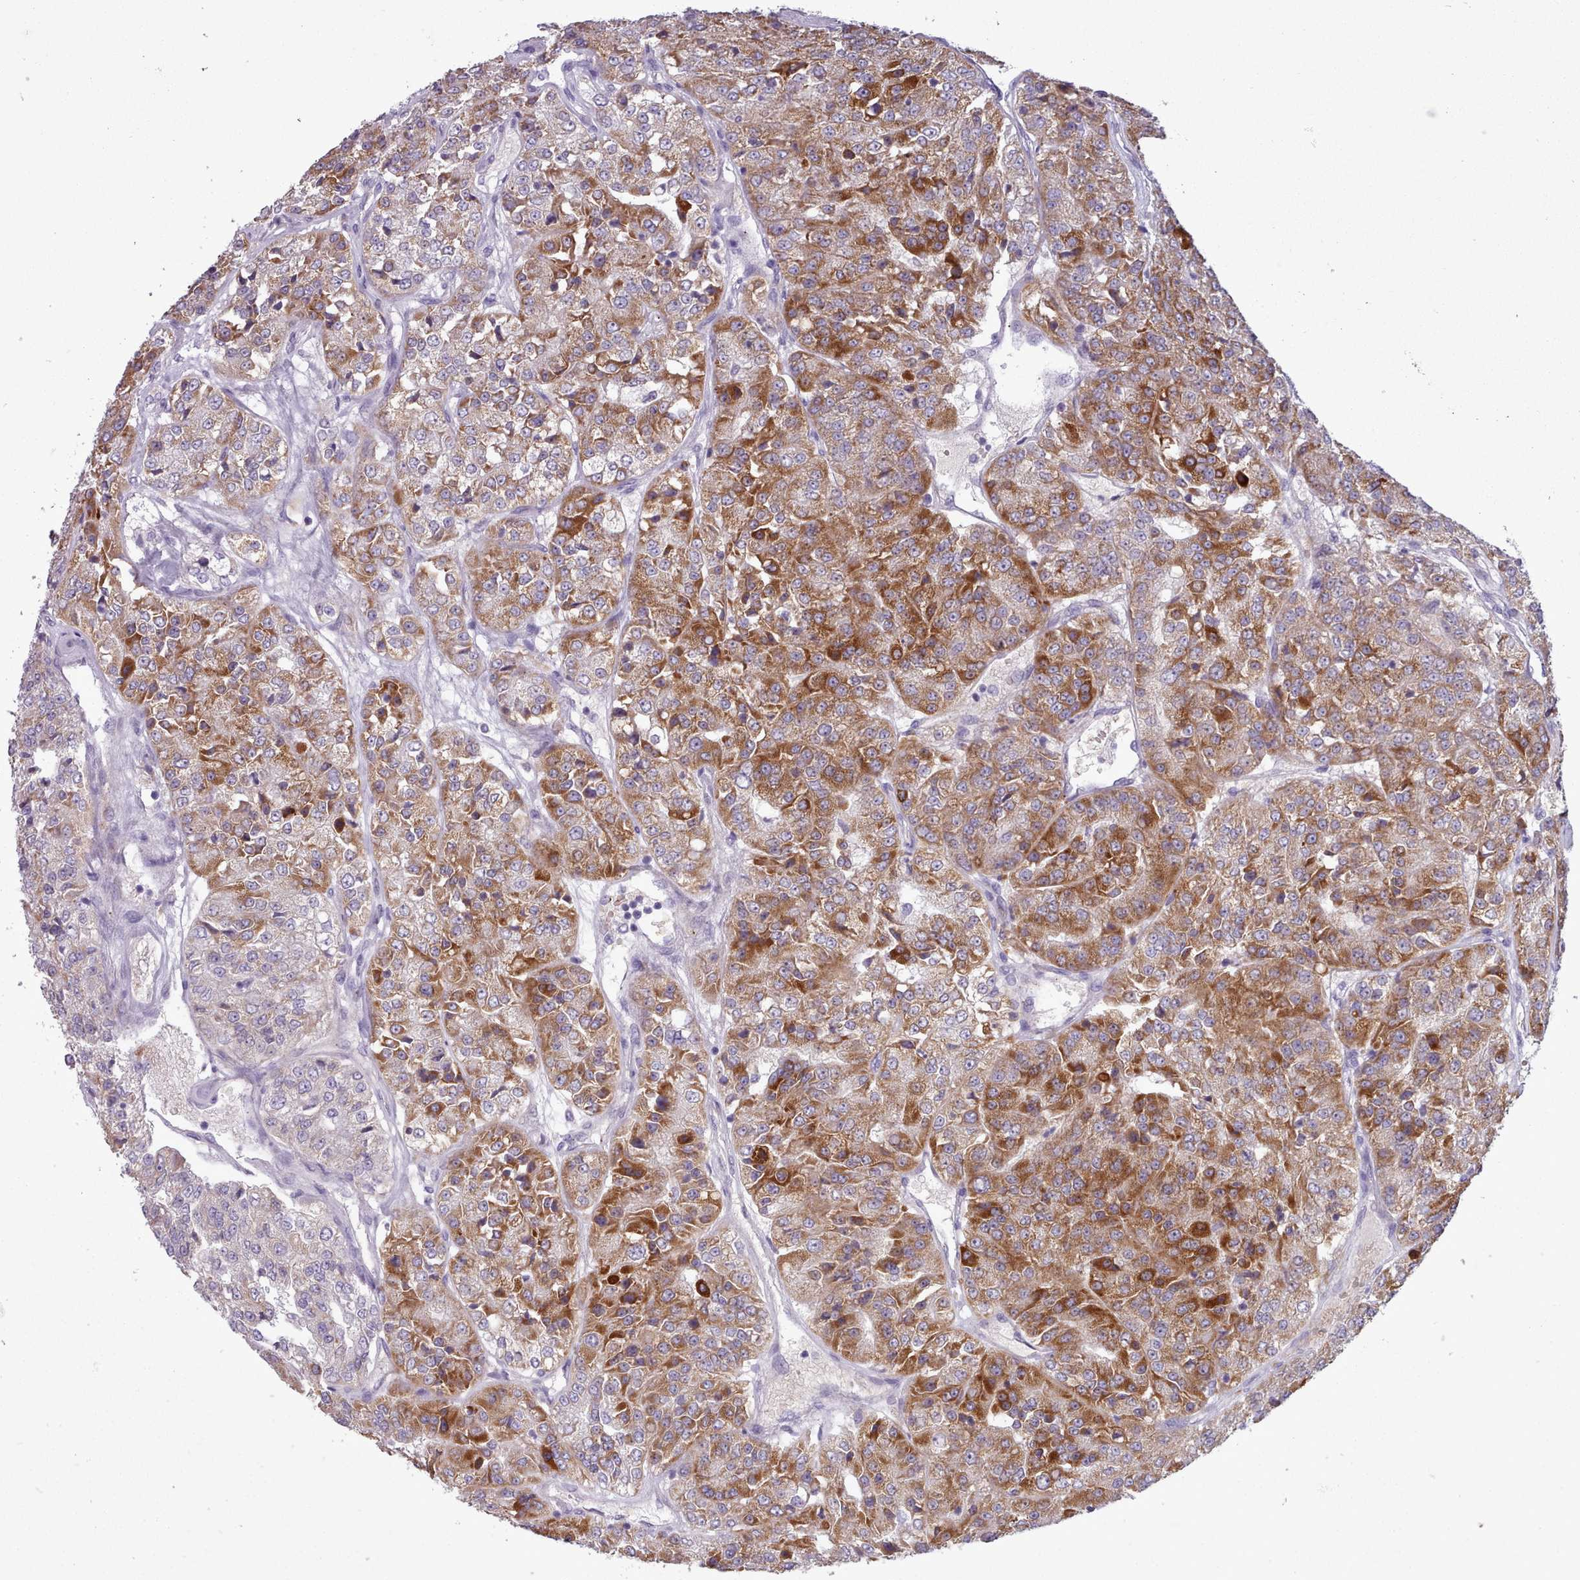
{"staining": {"intensity": "strong", "quantity": "25%-75%", "location": "cytoplasmic/membranous"}, "tissue": "renal cancer", "cell_type": "Tumor cells", "image_type": "cancer", "snomed": [{"axis": "morphology", "description": "Adenocarcinoma, NOS"}, {"axis": "topography", "description": "Kidney"}], "caption": "IHC (DAB (3,3'-diaminobenzidine)) staining of renal adenocarcinoma exhibits strong cytoplasmic/membranous protein positivity in about 25%-75% of tumor cells.", "gene": "AK4", "patient": {"sex": "female", "age": 63}}